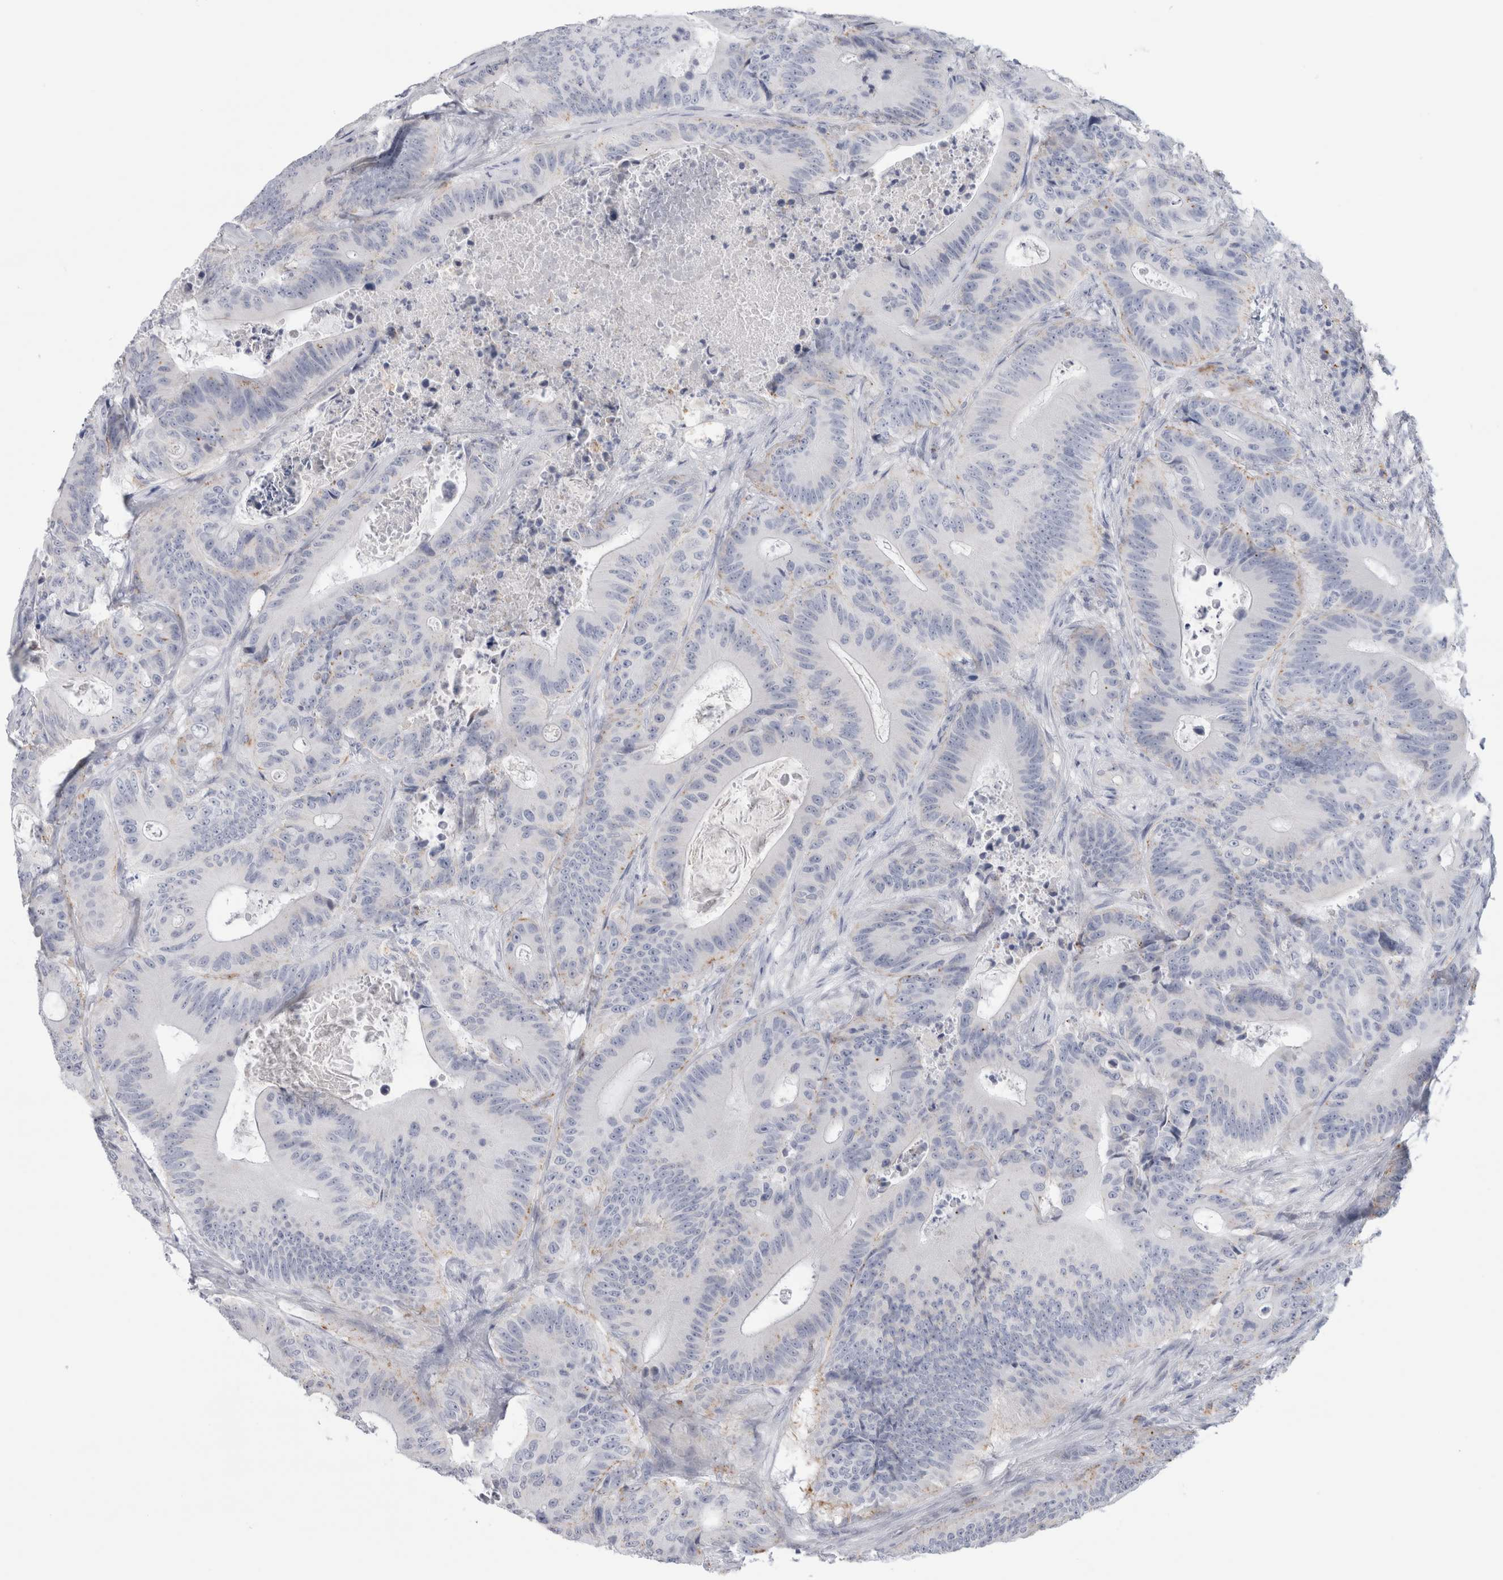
{"staining": {"intensity": "weak", "quantity": "<25%", "location": "cytoplasmic/membranous"}, "tissue": "colorectal cancer", "cell_type": "Tumor cells", "image_type": "cancer", "snomed": [{"axis": "morphology", "description": "Adenocarcinoma, NOS"}, {"axis": "topography", "description": "Colon"}], "caption": "This photomicrograph is of adenocarcinoma (colorectal) stained with IHC to label a protein in brown with the nuclei are counter-stained blue. There is no staining in tumor cells.", "gene": "ANKMY1", "patient": {"sex": "male", "age": 83}}